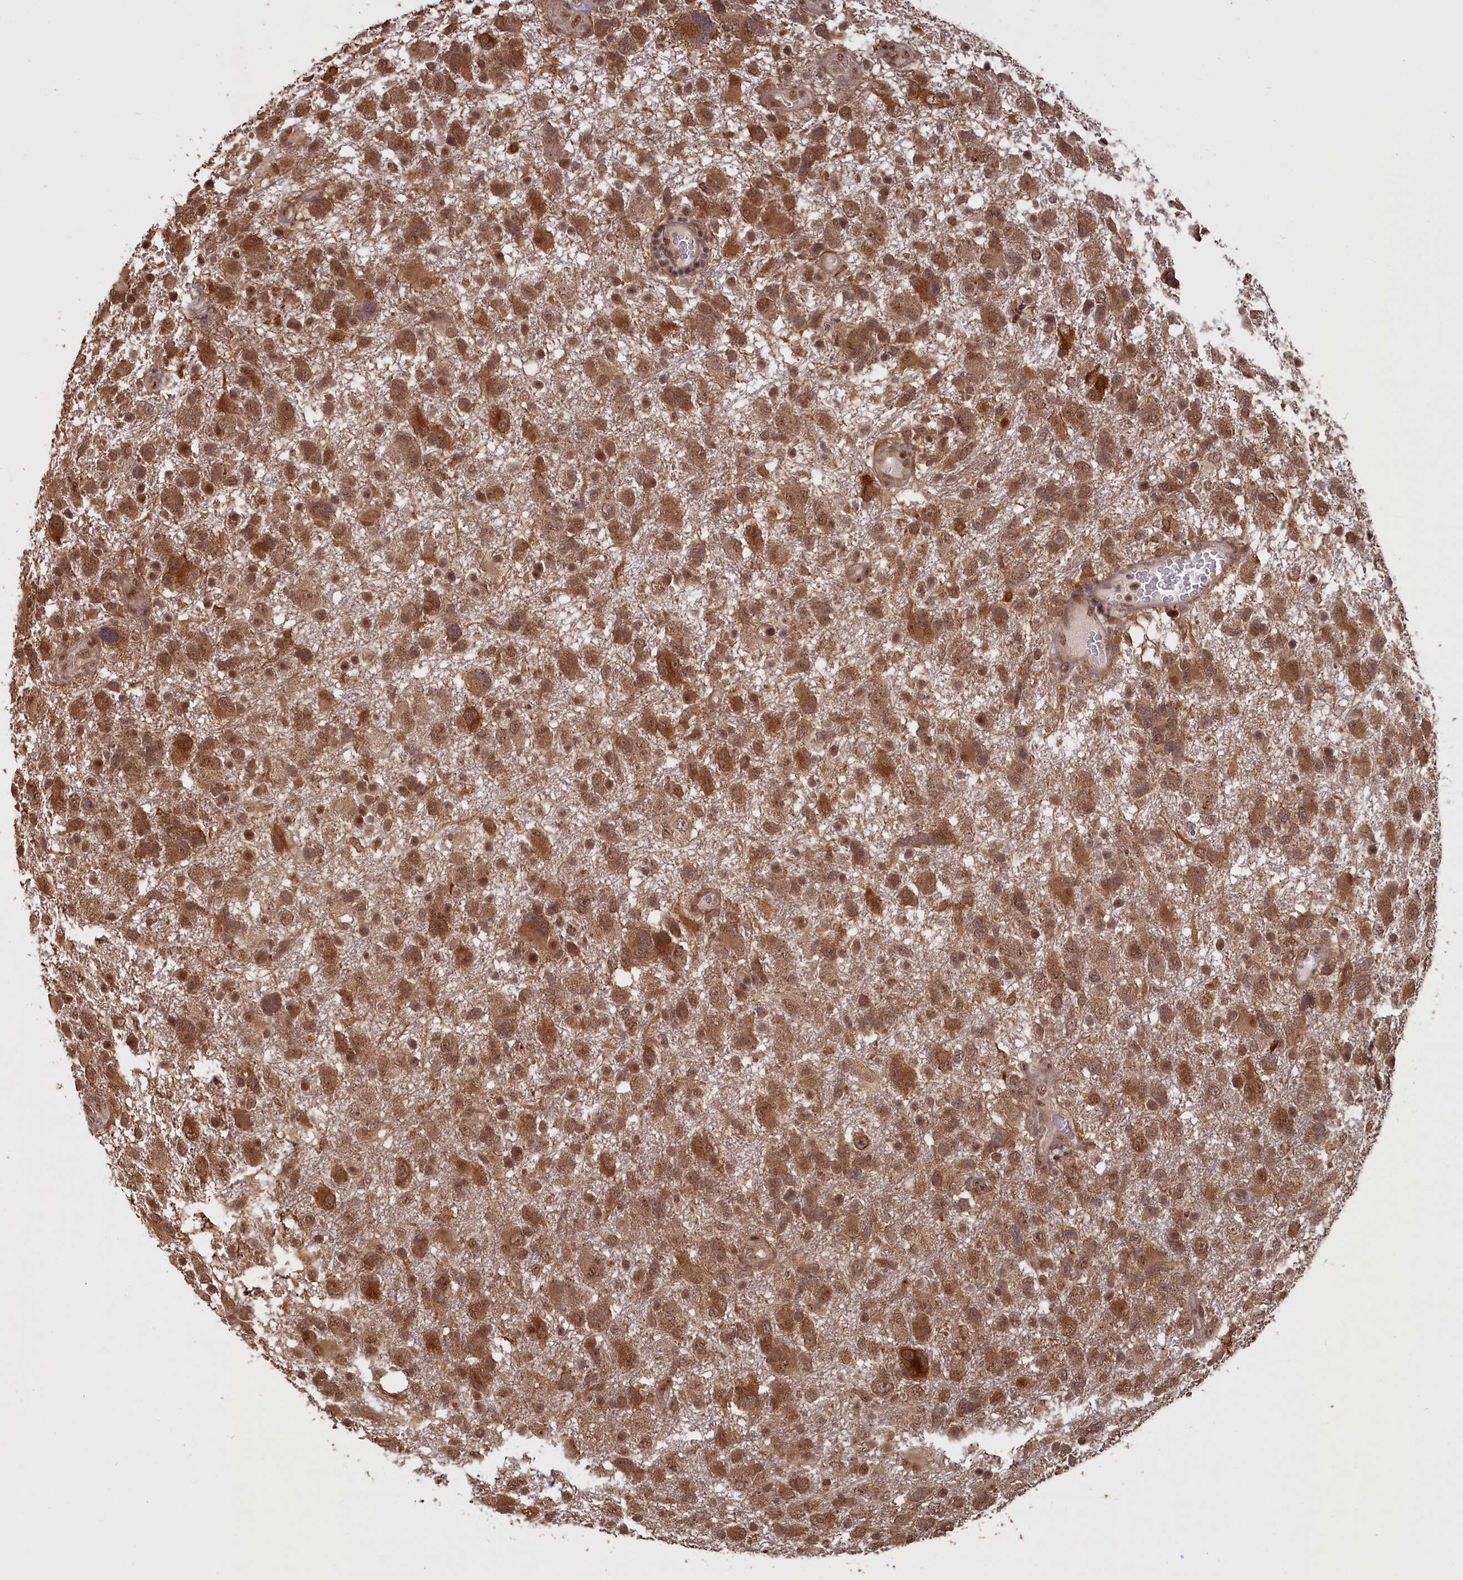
{"staining": {"intensity": "moderate", "quantity": ">75%", "location": "cytoplasmic/membranous,nuclear"}, "tissue": "glioma", "cell_type": "Tumor cells", "image_type": "cancer", "snomed": [{"axis": "morphology", "description": "Glioma, malignant, High grade"}, {"axis": "topography", "description": "Brain"}], "caption": "The histopathology image shows a brown stain indicating the presence of a protein in the cytoplasmic/membranous and nuclear of tumor cells in malignant glioma (high-grade).", "gene": "HIF3A", "patient": {"sex": "male", "age": 61}}